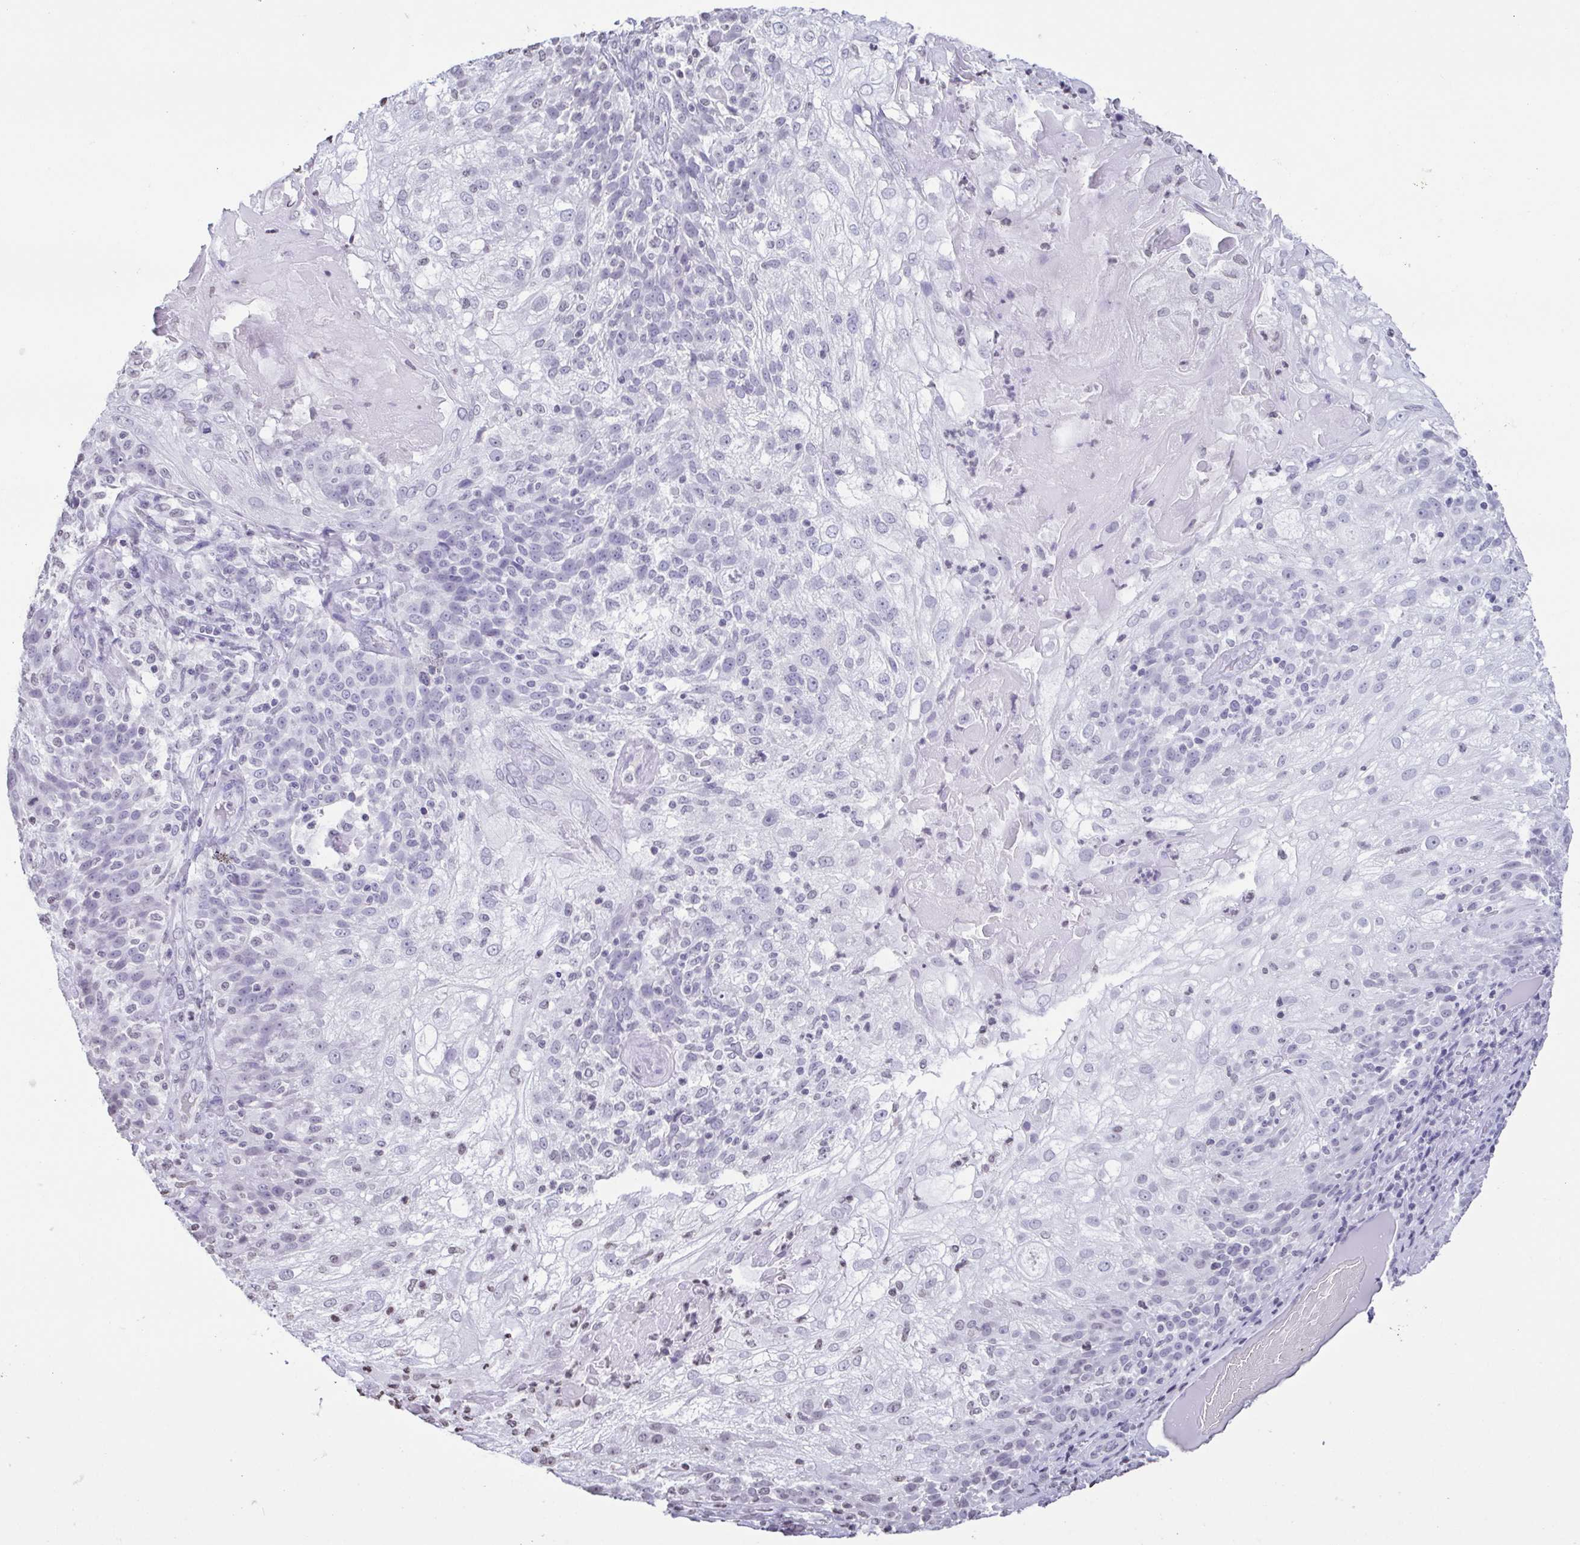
{"staining": {"intensity": "negative", "quantity": "none", "location": "none"}, "tissue": "skin cancer", "cell_type": "Tumor cells", "image_type": "cancer", "snomed": [{"axis": "morphology", "description": "Normal tissue, NOS"}, {"axis": "morphology", "description": "Squamous cell carcinoma, NOS"}, {"axis": "topography", "description": "Skin"}], "caption": "The photomicrograph displays no staining of tumor cells in skin cancer. The staining was performed using DAB (3,3'-diaminobenzidine) to visualize the protein expression in brown, while the nuclei were stained in blue with hematoxylin (Magnification: 20x).", "gene": "VCY1B", "patient": {"sex": "female", "age": 83}}